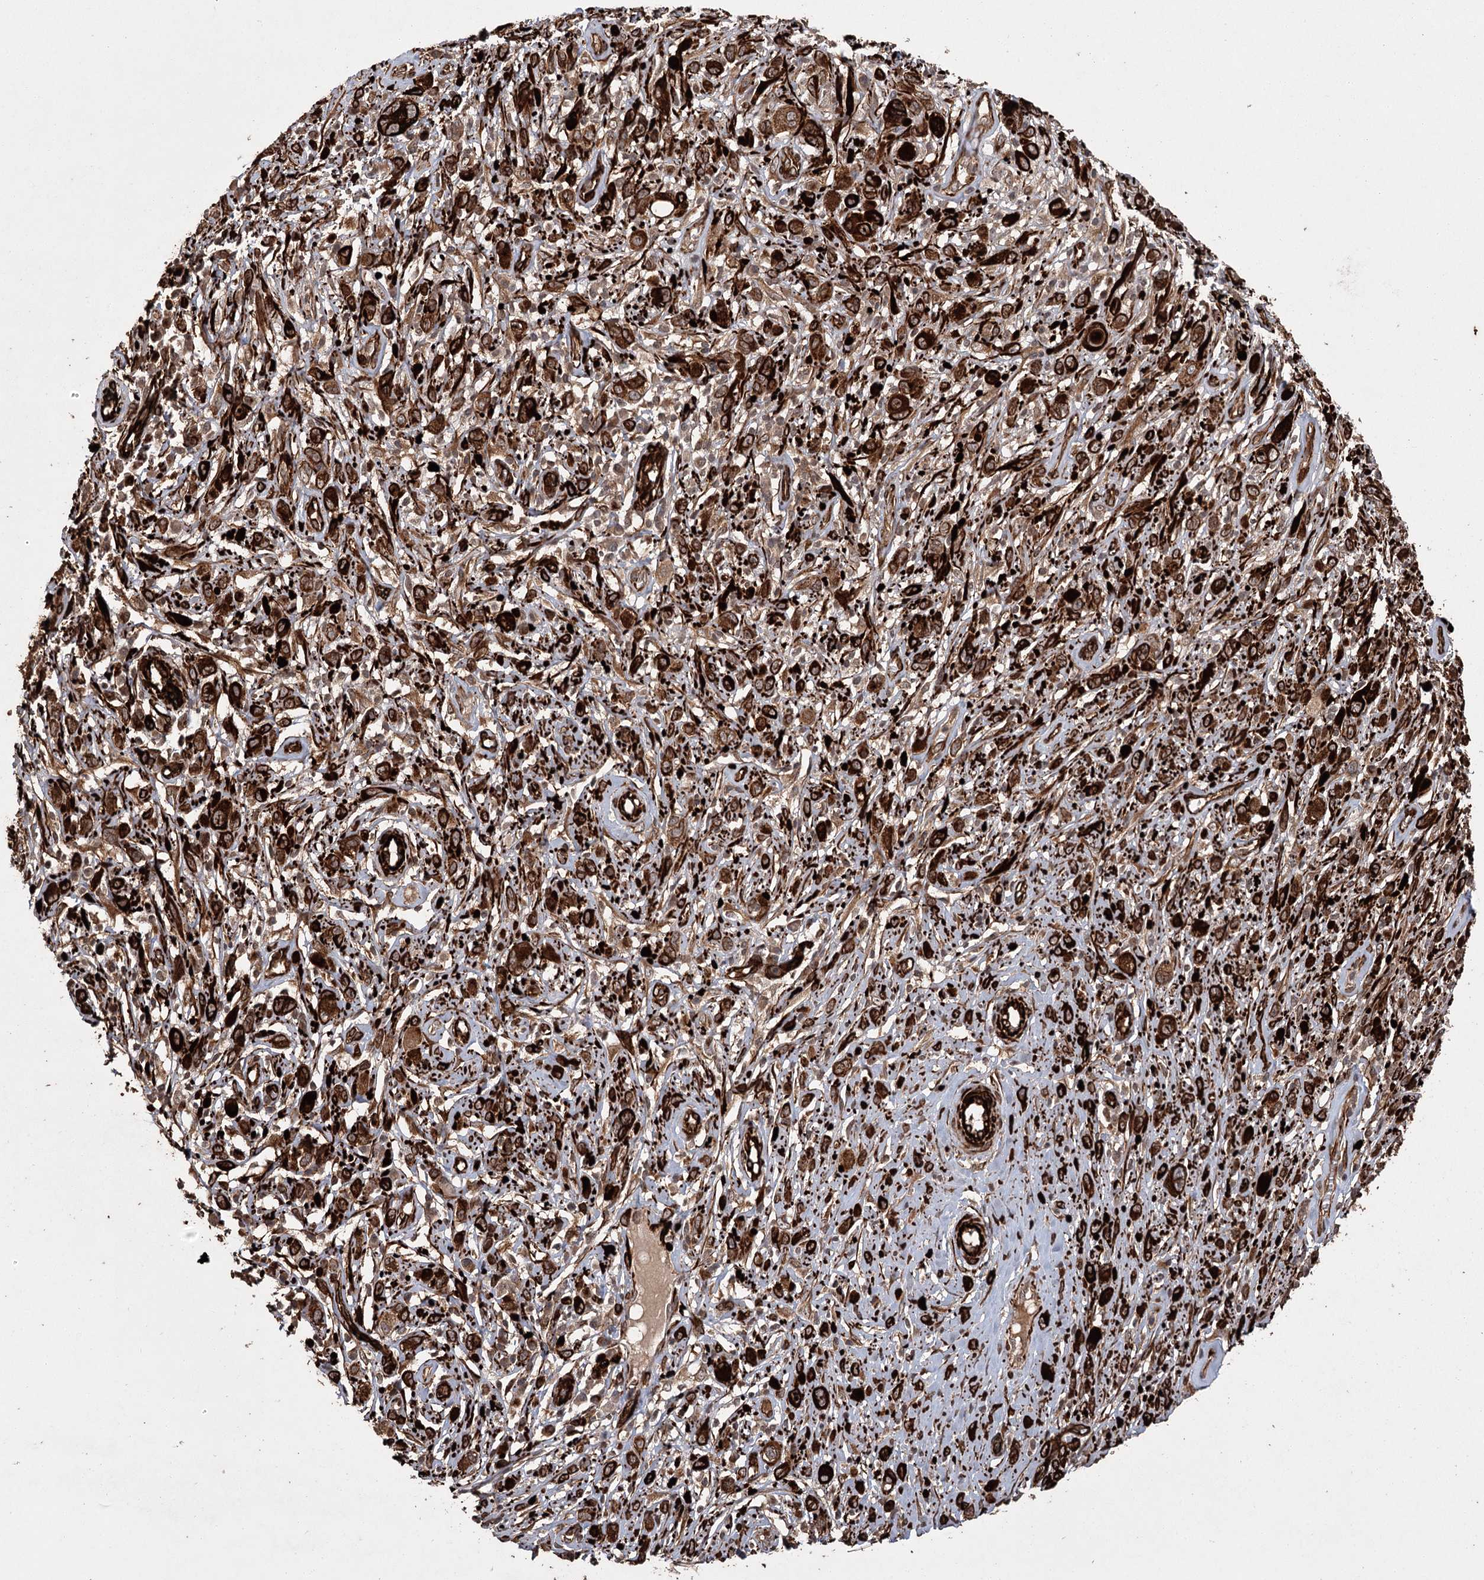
{"staining": {"intensity": "strong", "quantity": ">75%", "location": "cytoplasmic/membranous"}, "tissue": "melanoma", "cell_type": "Tumor cells", "image_type": "cancer", "snomed": [{"axis": "morphology", "description": "Malignant melanoma, NOS"}, {"axis": "topography", "description": "Skin of trunk"}], "caption": "Immunohistochemical staining of malignant melanoma exhibits strong cytoplasmic/membranous protein staining in about >75% of tumor cells.", "gene": "RPAP3", "patient": {"sex": "male", "age": 71}}